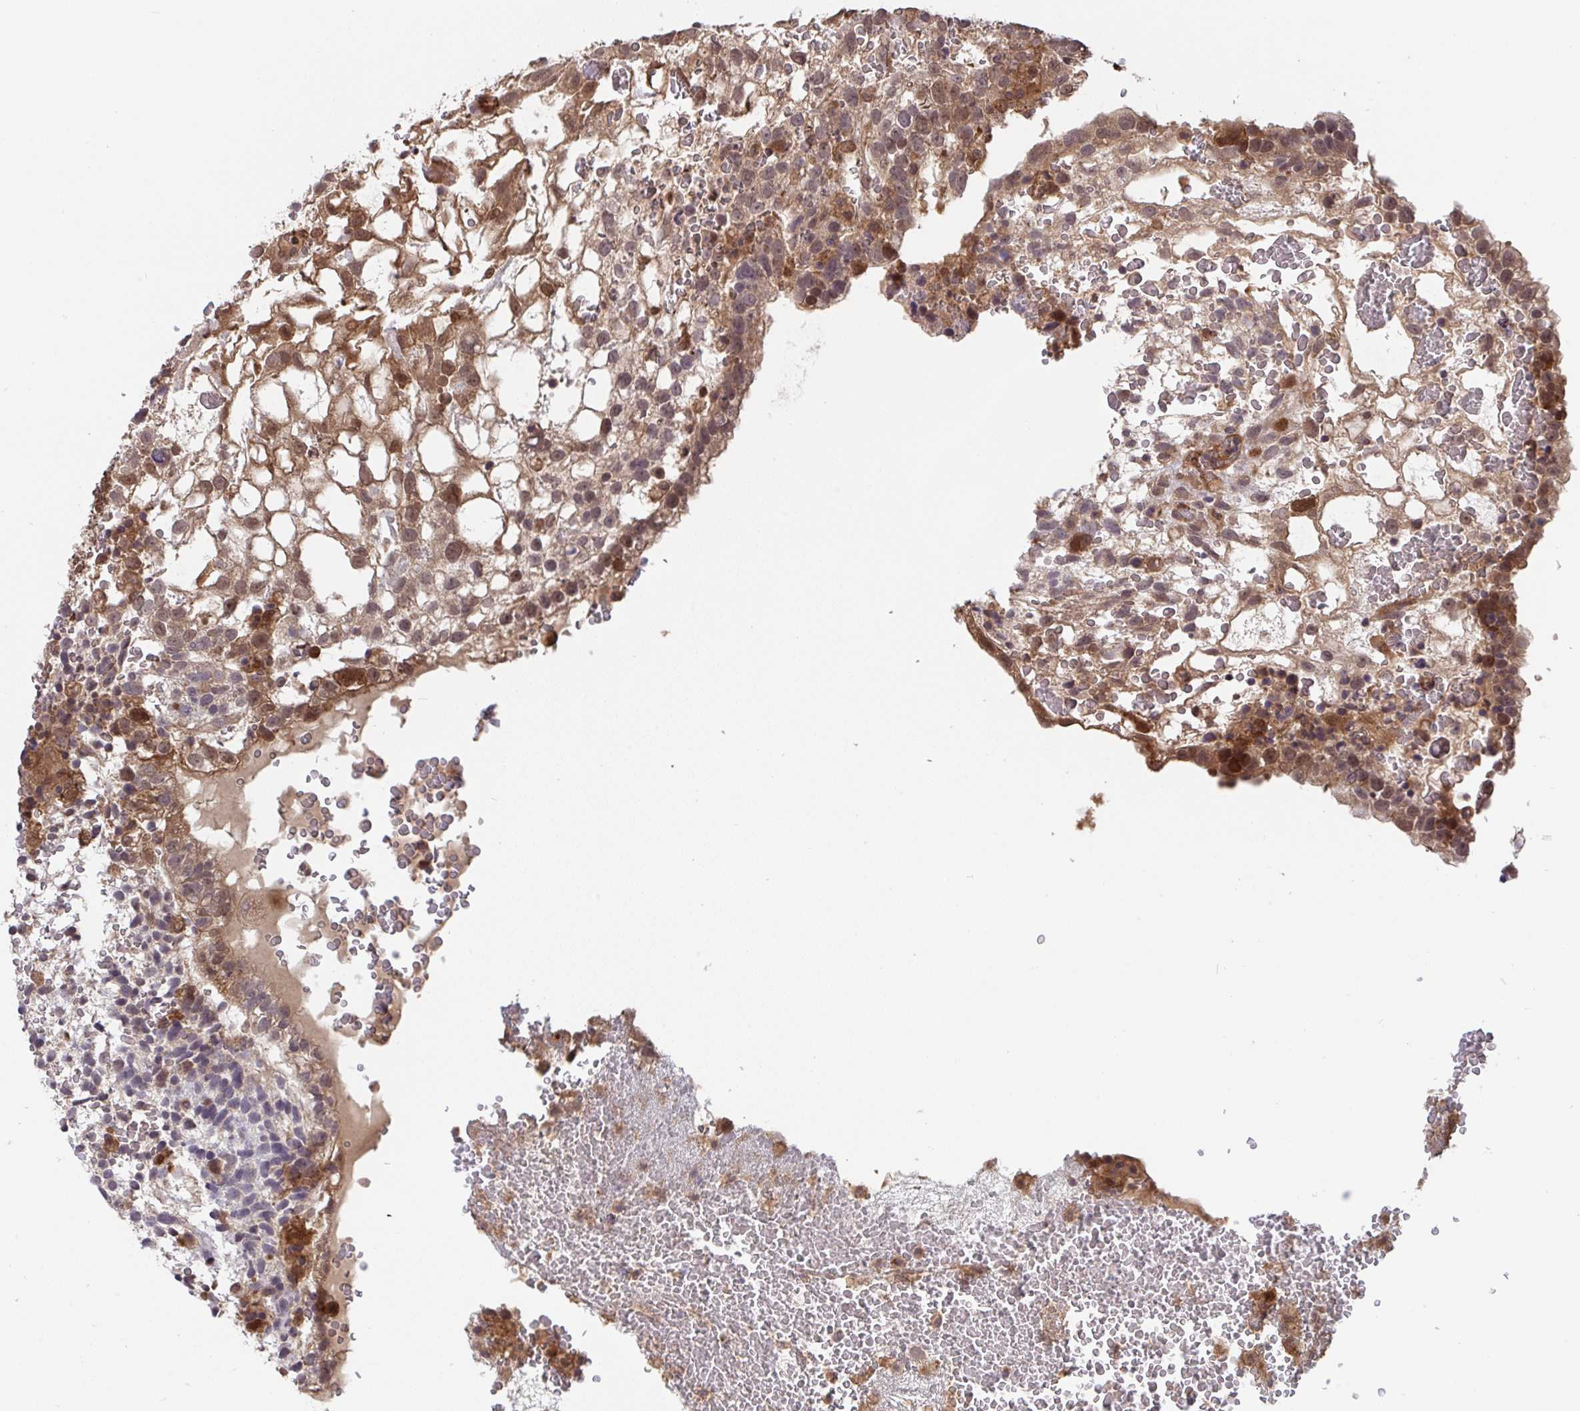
{"staining": {"intensity": "moderate", "quantity": ">75%", "location": "cytoplasmic/membranous,nuclear"}, "tissue": "testis cancer", "cell_type": "Tumor cells", "image_type": "cancer", "snomed": [{"axis": "morphology", "description": "Normal tissue, NOS"}, {"axis": "morphology", "description": "Carcinoma, Embryonal, NOS"}, {"axis": "topography", "description": "Testis"}], "caption": "Tumor cells show medium levels of moderate cytoplasmic/membranous and nuclear positivity in approximately >75% of cells in human testis cancer.", "gene": "TIGAR", "patient": {"sex": "male", "age": 32}}